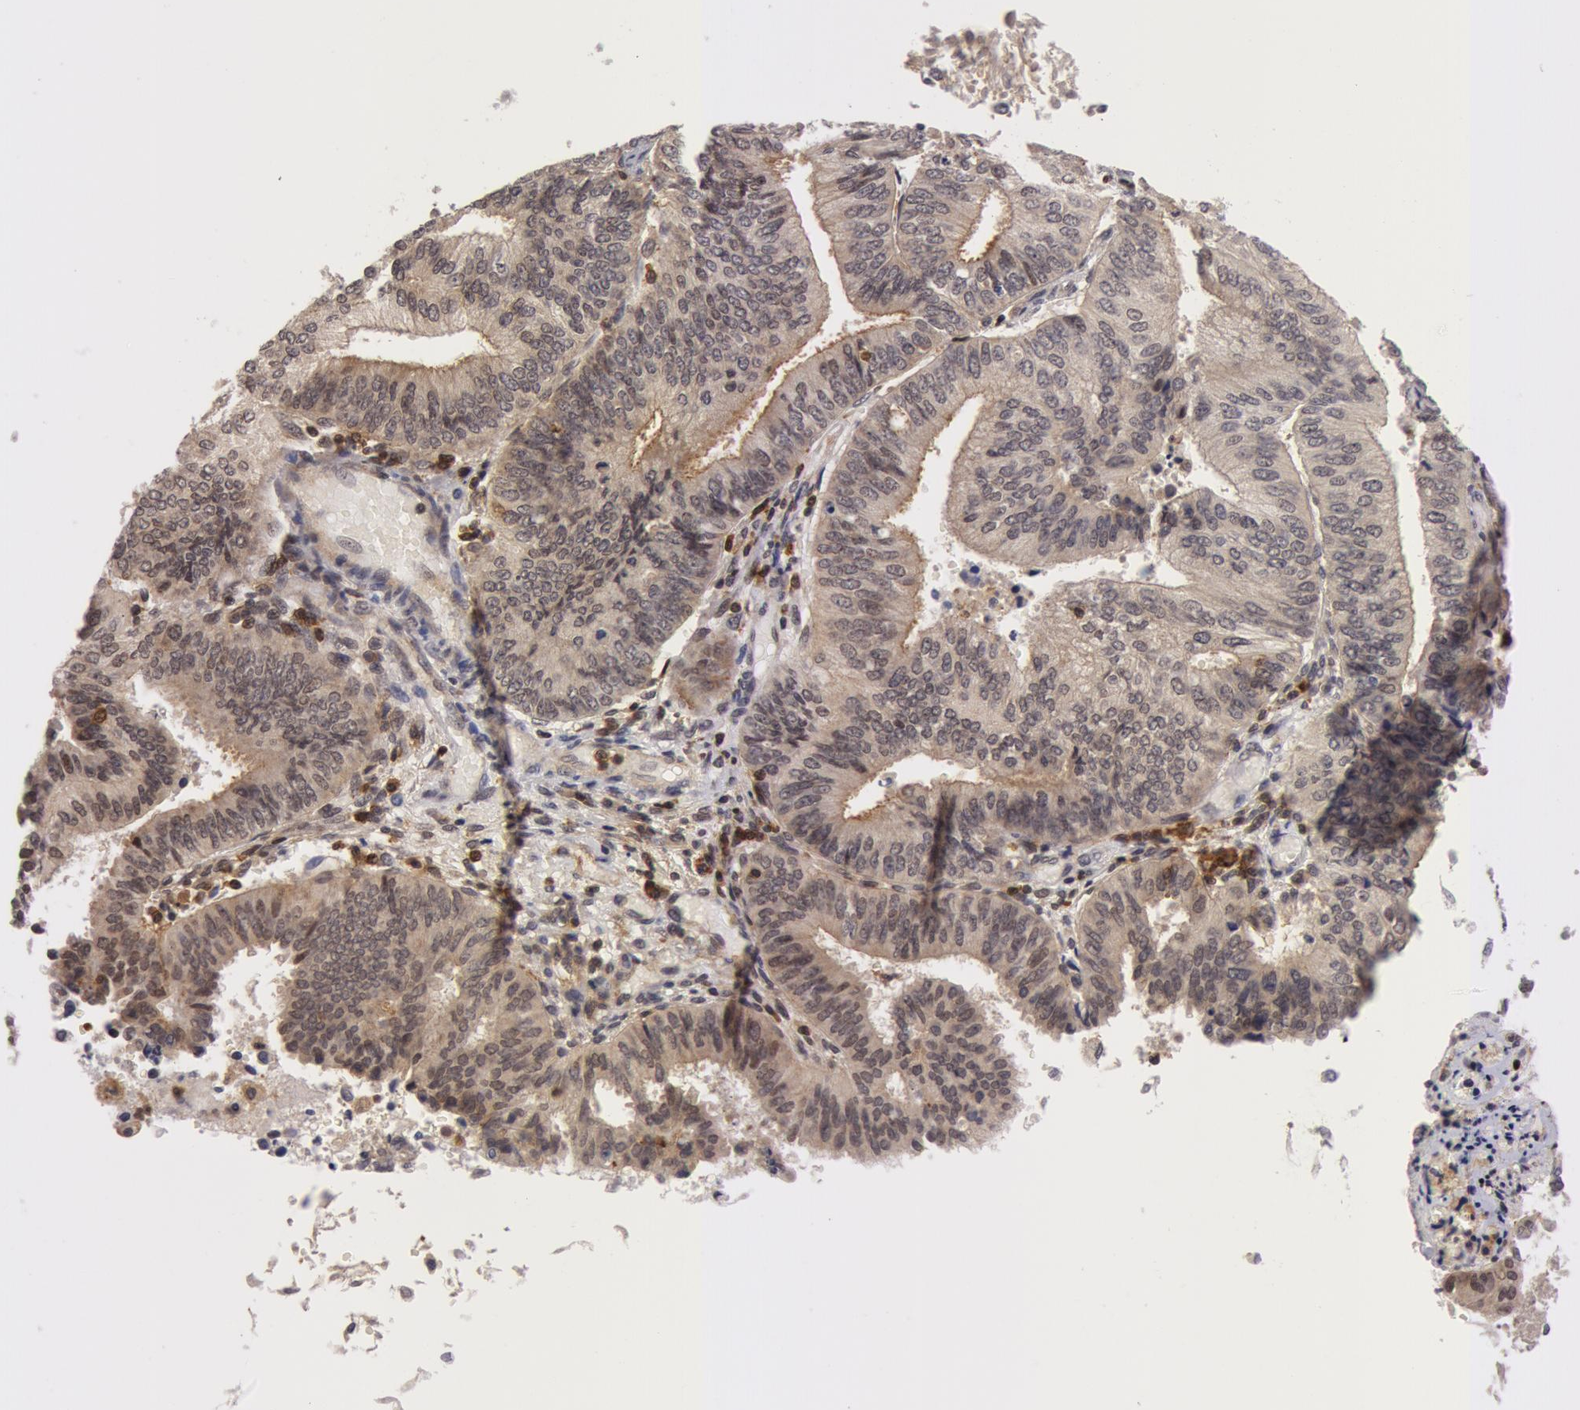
{"staining": {"intensity": "negative", "quantity": "none", "location": "none"}, "tissue": "endometrial cancer", "cell_type": "Tumor cells", "image_type": "cancer", "snomed": [{"axis": "morphology", "description": "Adenocarcinoma, NOS"}, {"axis": "topography", "description": "Endometrium"}], "caption": "Tumor cells show no significant expression in endometrial adenocarcinoma.", "gene": "ZNF350", "patient": {"sex": "female", "age": 55}}